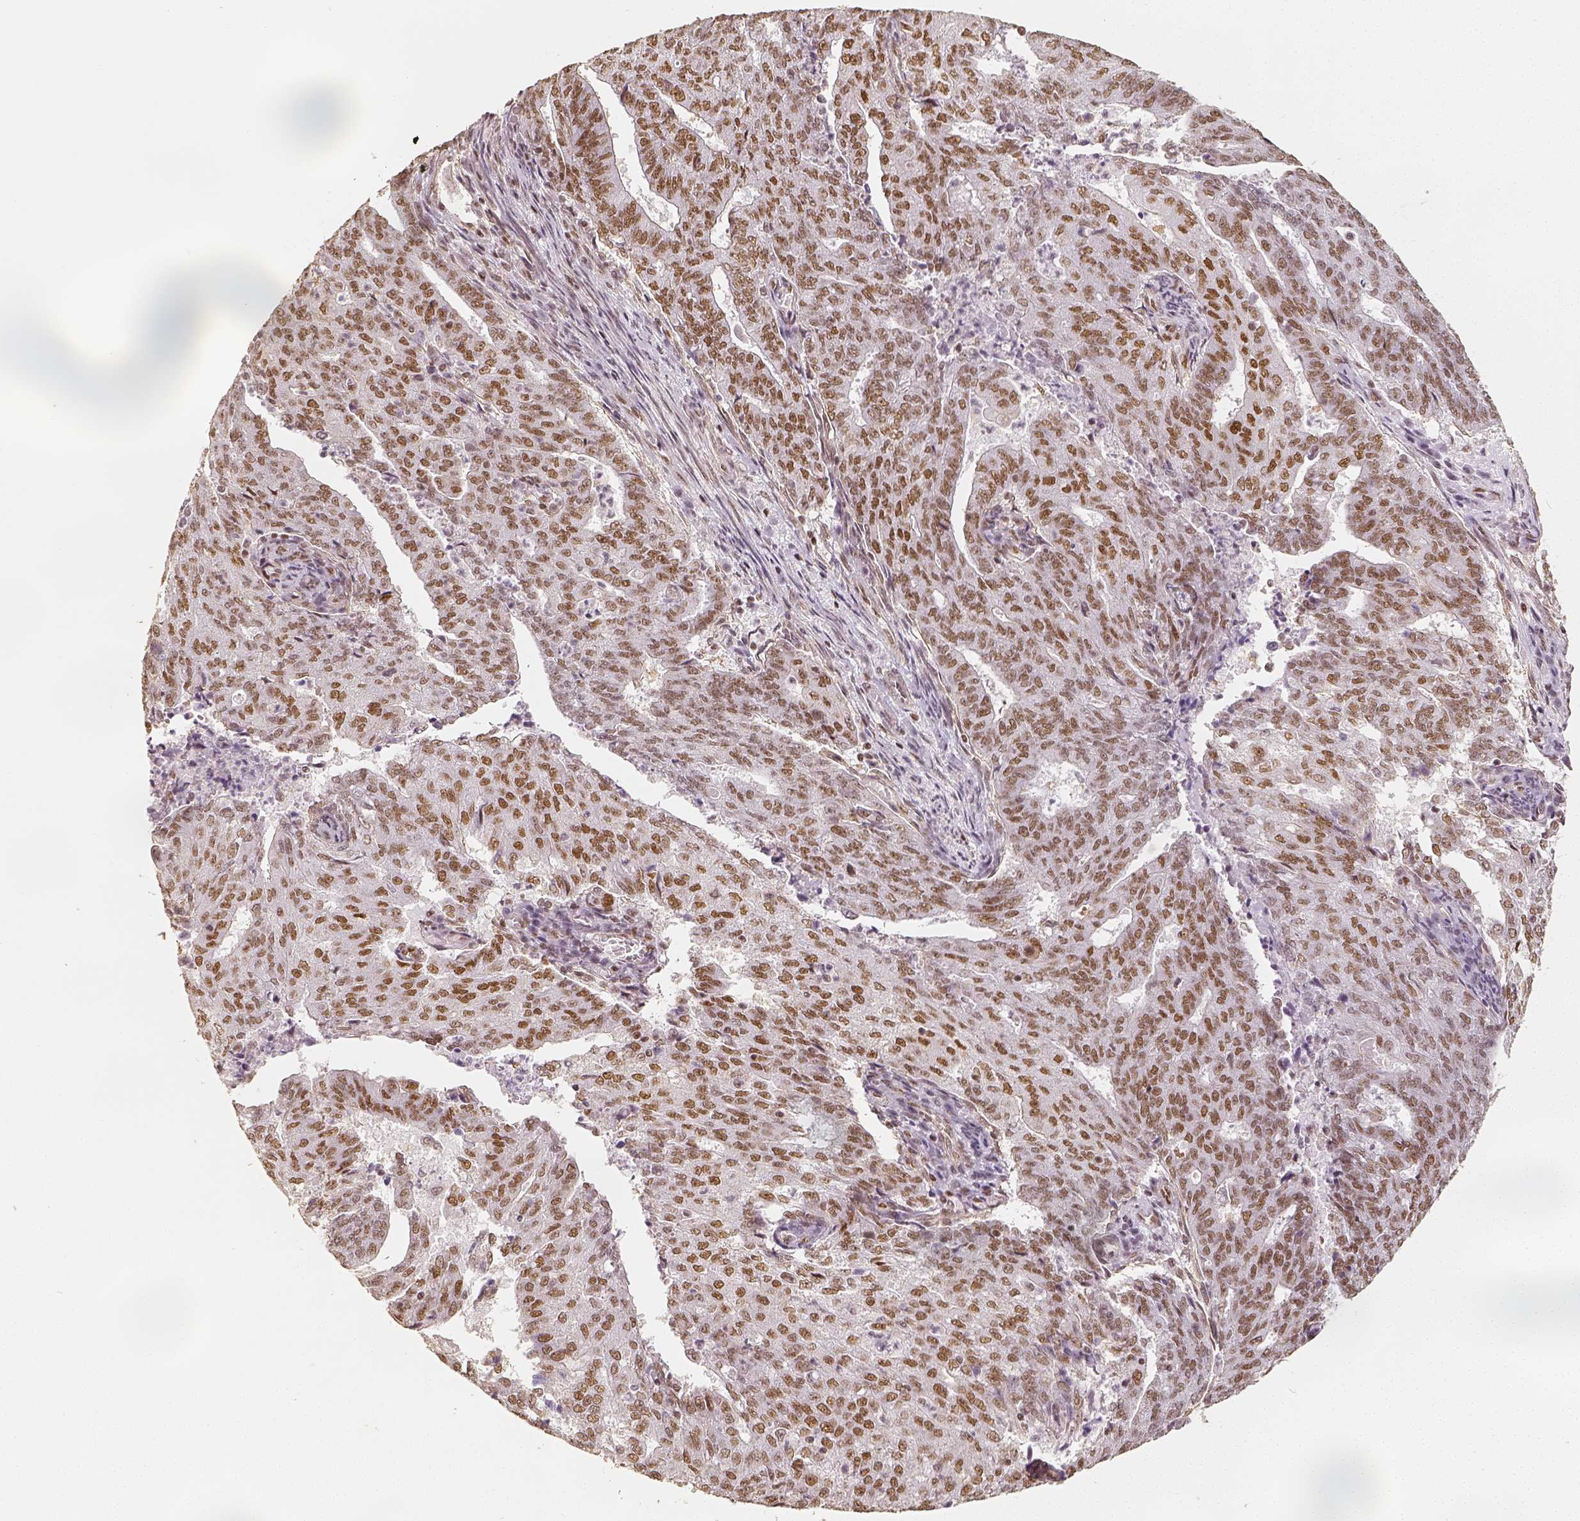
{"staining": {"intensity": "moderate", "quantity": ">75%", "location": "nuclear"}, "tissue": "endometrial cancer", "cell_type": "Tumor cells", "image_type": "cancer", "snomed": [{"axis": "morphology", "description": "Adenocarcinoma, NOS"}, {"axis": "topography", "description": "Endometrium"}], "caption": "A high-resolution photomicrograph shows IHC staining of adenocarcinoma (endometrial), which demonstrates moderate nuclear expression in about >75% of tumor cells. (DAB (3,3'-diaminobenzidine) IHC, brown staining for protein, blue staining for nuclei).", "gene": "HDAC1", "patient": {"sex": "female", "age": 82}}